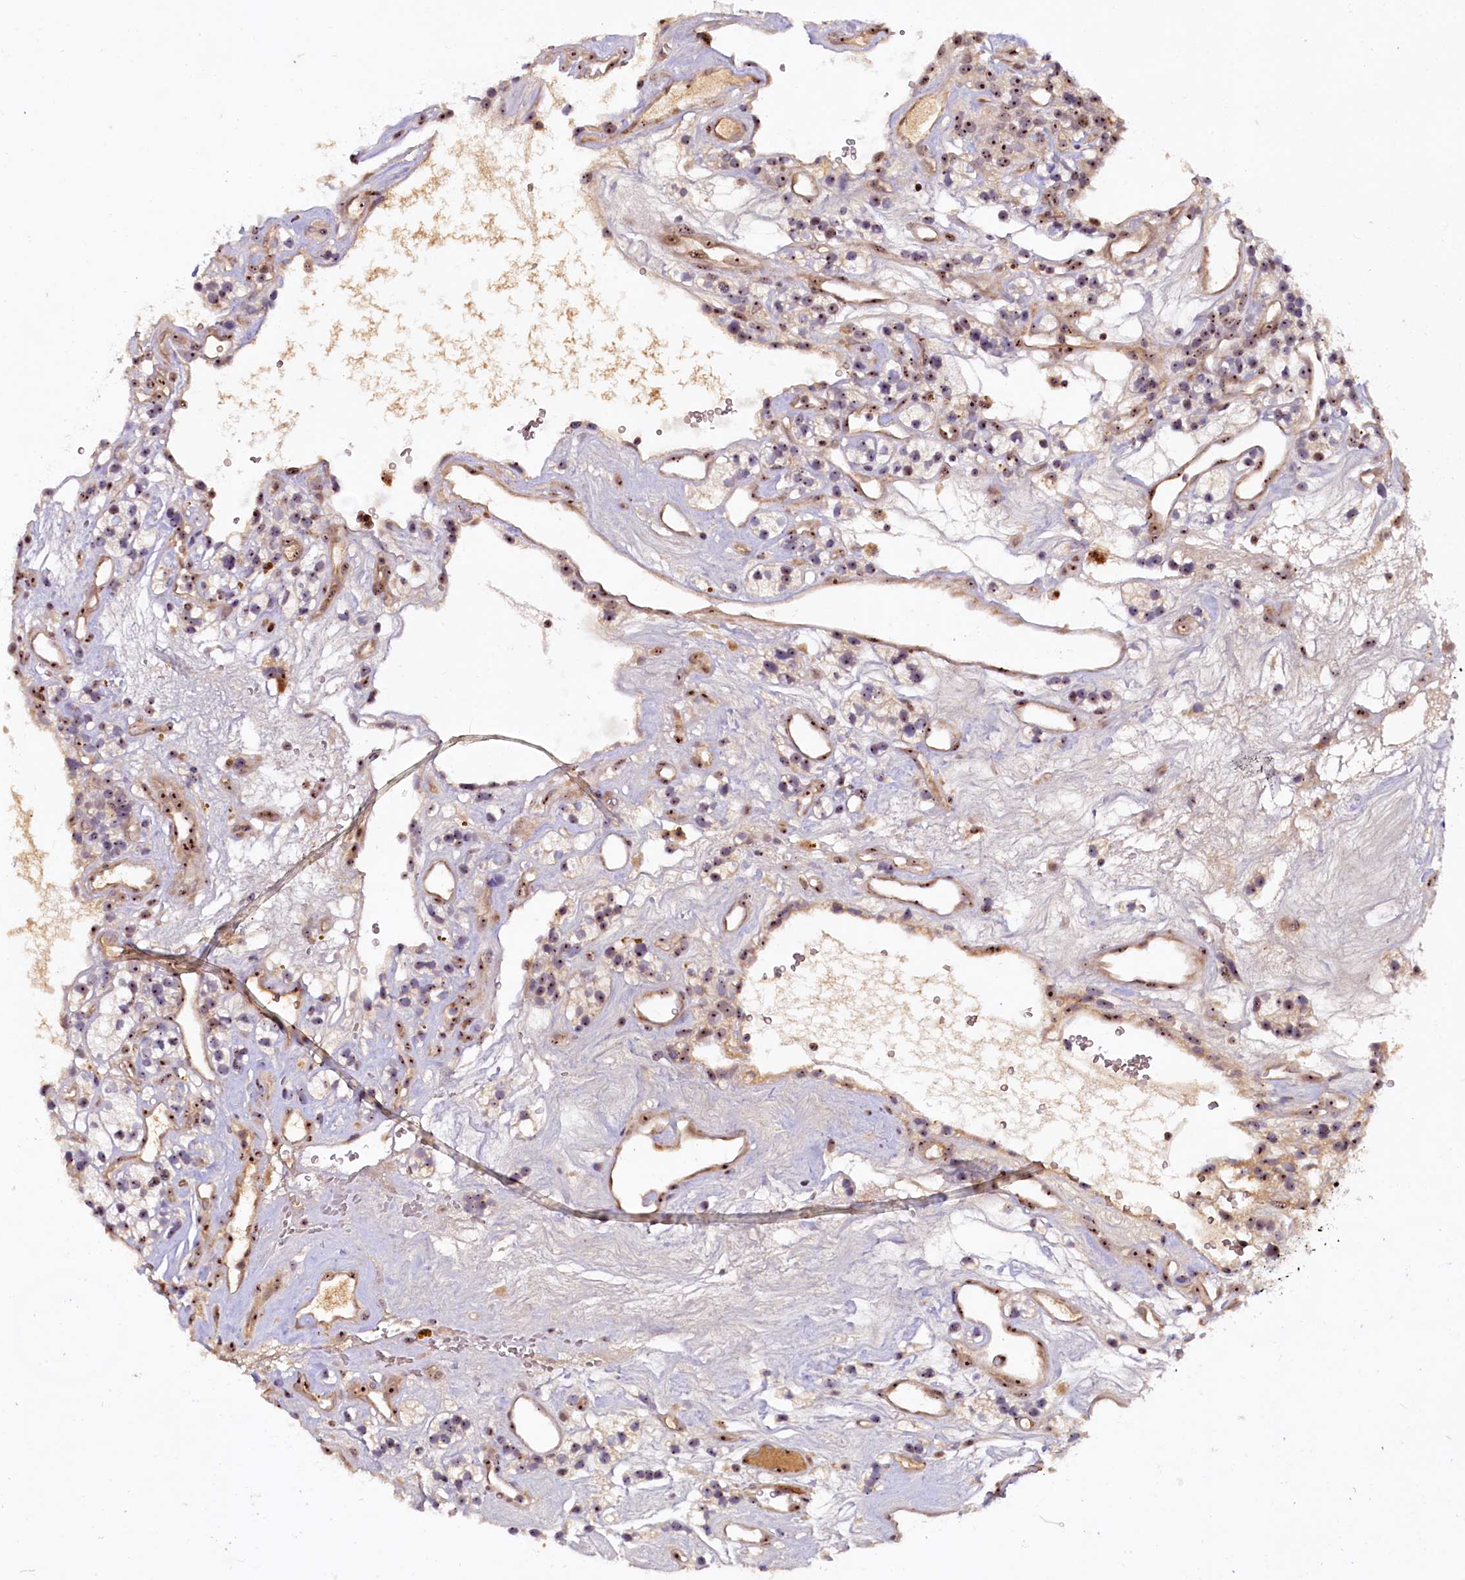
{"staining": {"intensity": "strong", "quantity": ">75%", "location": "nuclear"}, "tissue": "renal cancer", "cell_type": "Tumor cells", "image_type": "cancer", "snomed": [{"axis": "morphology", "description": "Adenocarcinoma, NOS"}, {"axis": "topography", "description": "Kidney"}], "caption": "There is high levels of strong nuclear staining in tumor cells of renal adenocarcinoma, as demonstrated by immunohistochemical staining (brown color).", "gene": "TCOF1", "patient": {"sex": "female", "age": 57}}